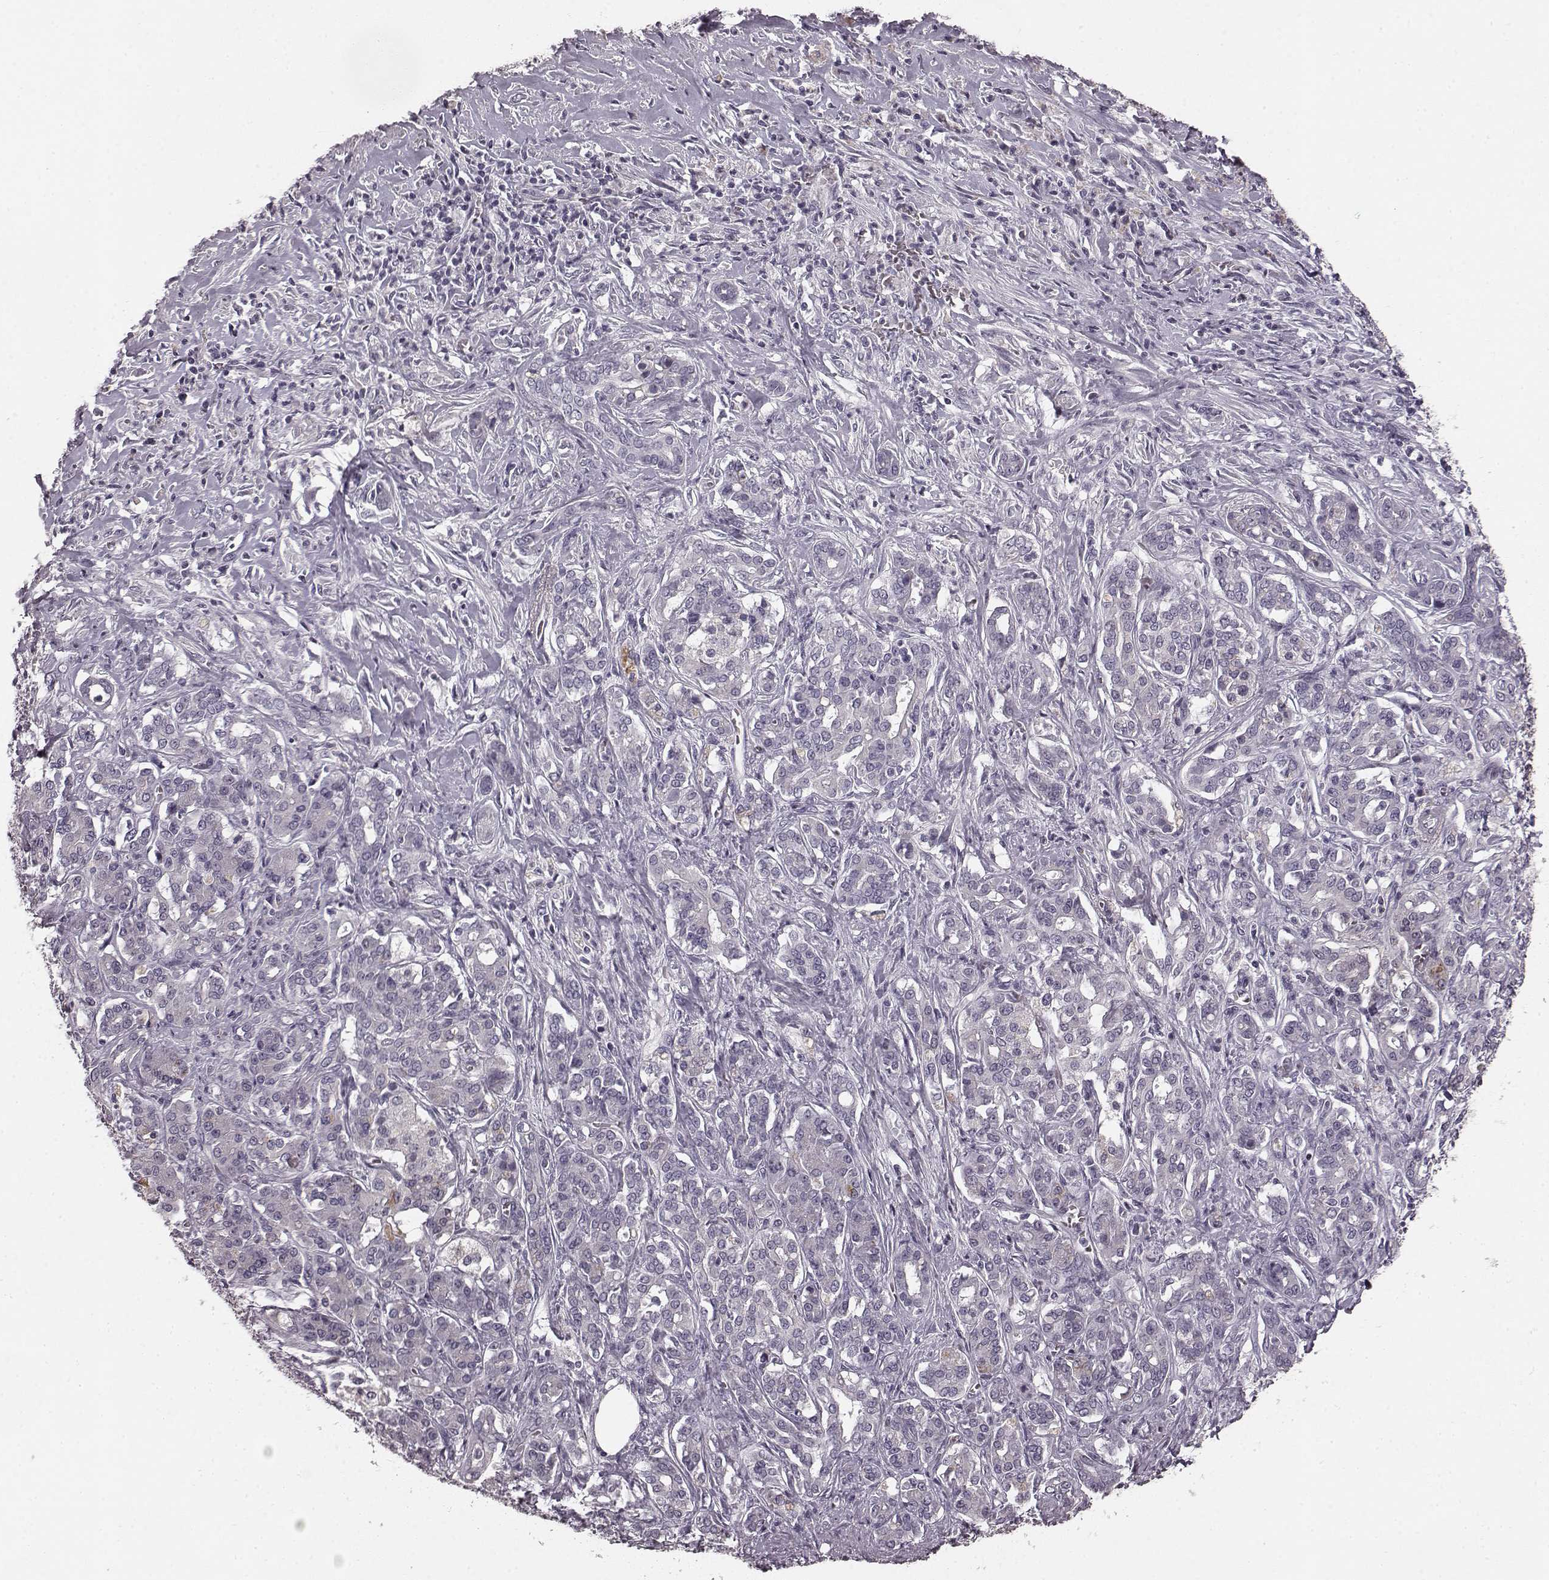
{"staining": {"intensity": "negative", "quantity": "none", "location": "none"}, "tissue": "pancreatic cancer", "cell_type": "Tumor cells", "image_type": "cancer", "snomed": [{"axis": "morphology", "description": "Normal tissue, NOS"}, {"axis": "morphology", "description": "Inflammation, NOS"}, {"axis": "morphology", "description": "Adenocarcinoma, NOS"}, {"axis": "topography", "description": "Pancreas"}], "caption": "Micrograph shows no significant protein expression in tumor cells of pancreatic cancer.", "gene": "RIT2", "patient": {"sex": "male", "age": 57}}